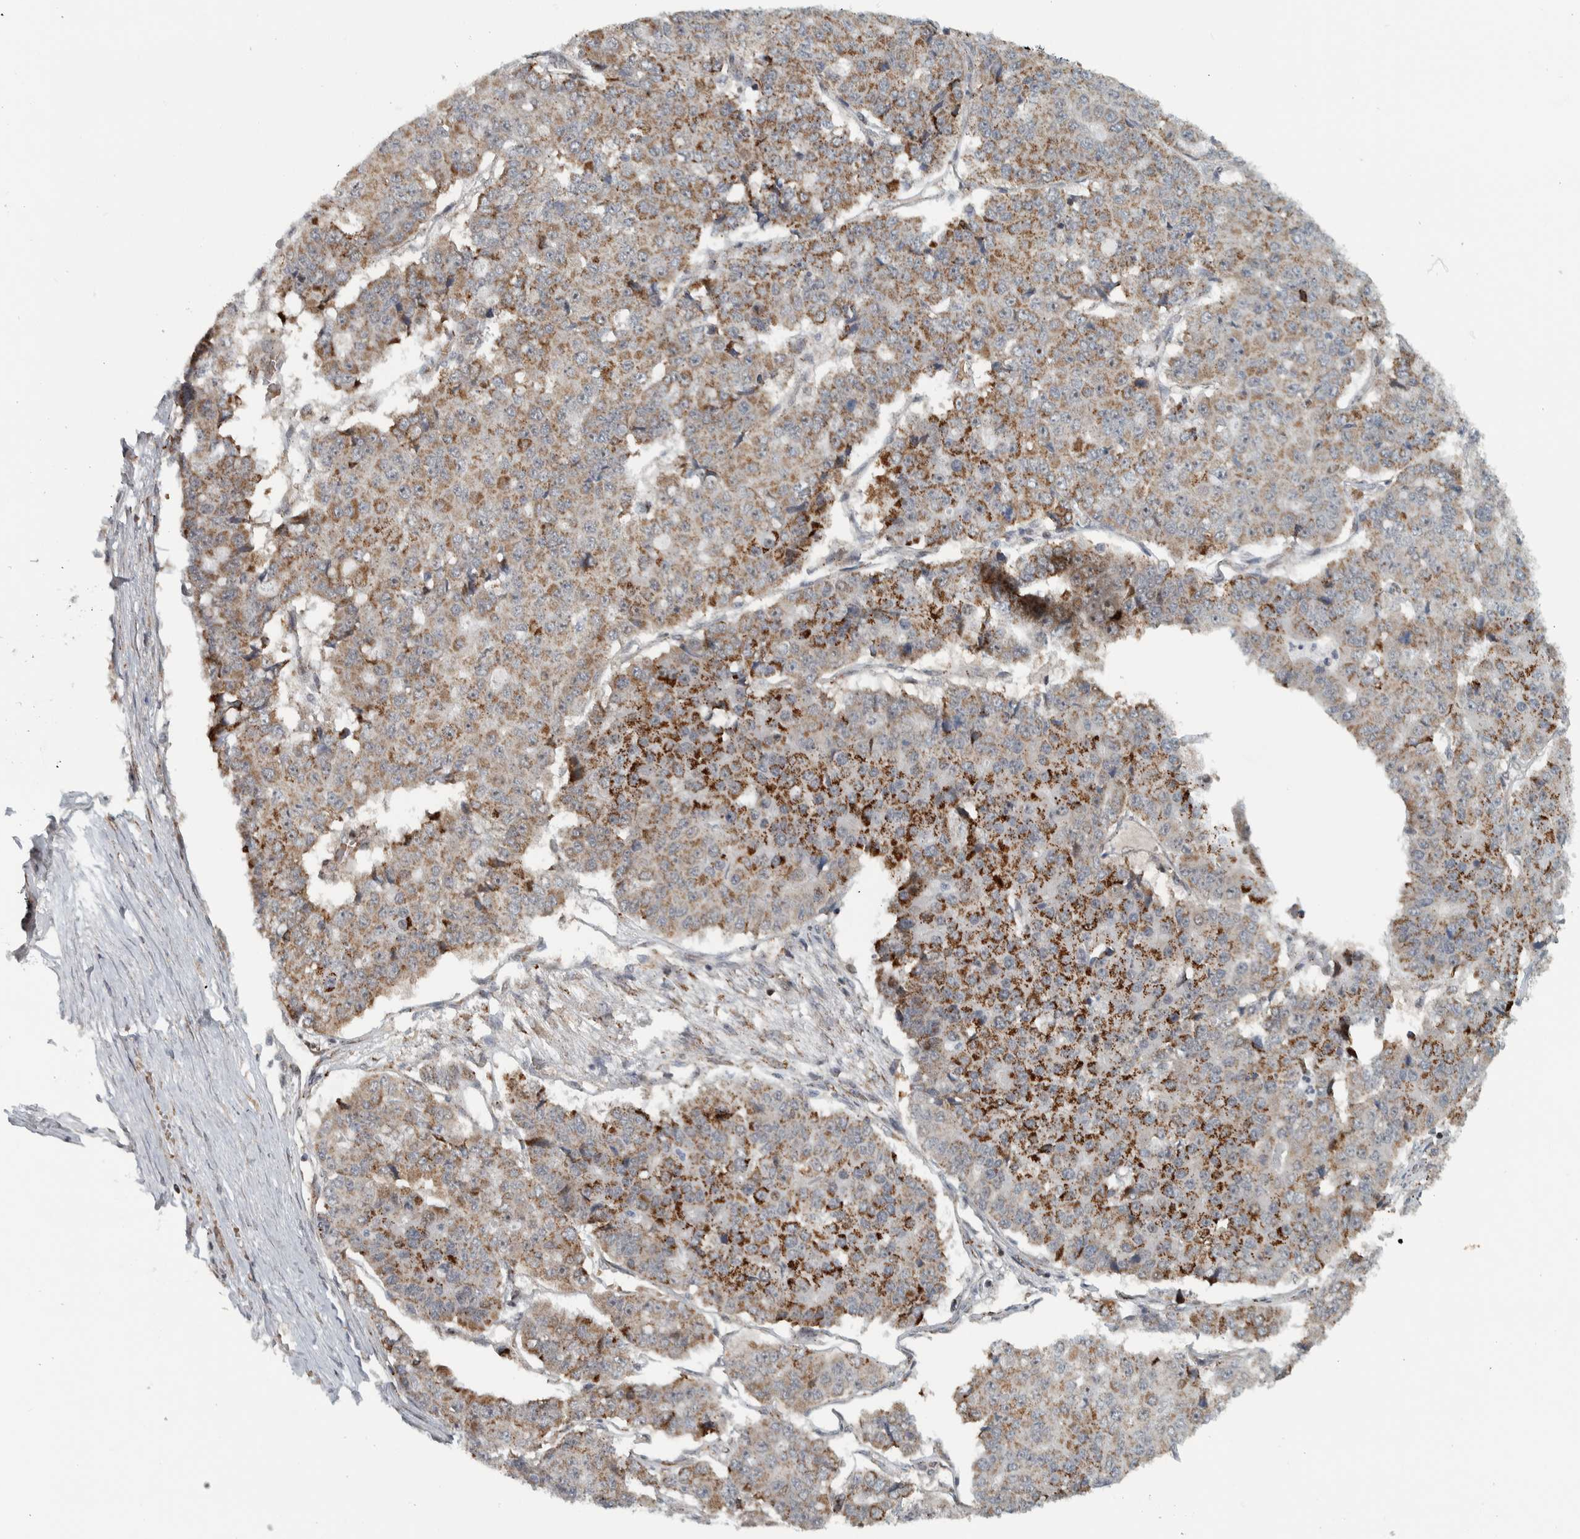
{"staining": {"intensity": "moderate", "quantity": ">75%", "location": "cytoplasmic/membranous"}, "tissue": "pancreatic cancer", "cell_type": "Tumor cells", "image_type": "cancer", "snomed": [{"axis": "morphology", "description": "Adenocarcinoma, NOS"}, {"axis": "topography", "description": "Pancreas"}], "caption": "IHC (DAB) staining of human adenocarcinoma (pancreatic) displays moderate cytoplasmic/membranous protein positivity in about >75% of tumor cells. The staining is performed using DAB (3,3'-diaminobenzidine) brown chromogen to label protein expression. The nuclei are counter-stained blue using hematoxylin.", "gene": "PPM1K", "patient": {"sex": "male", "age": 50}}